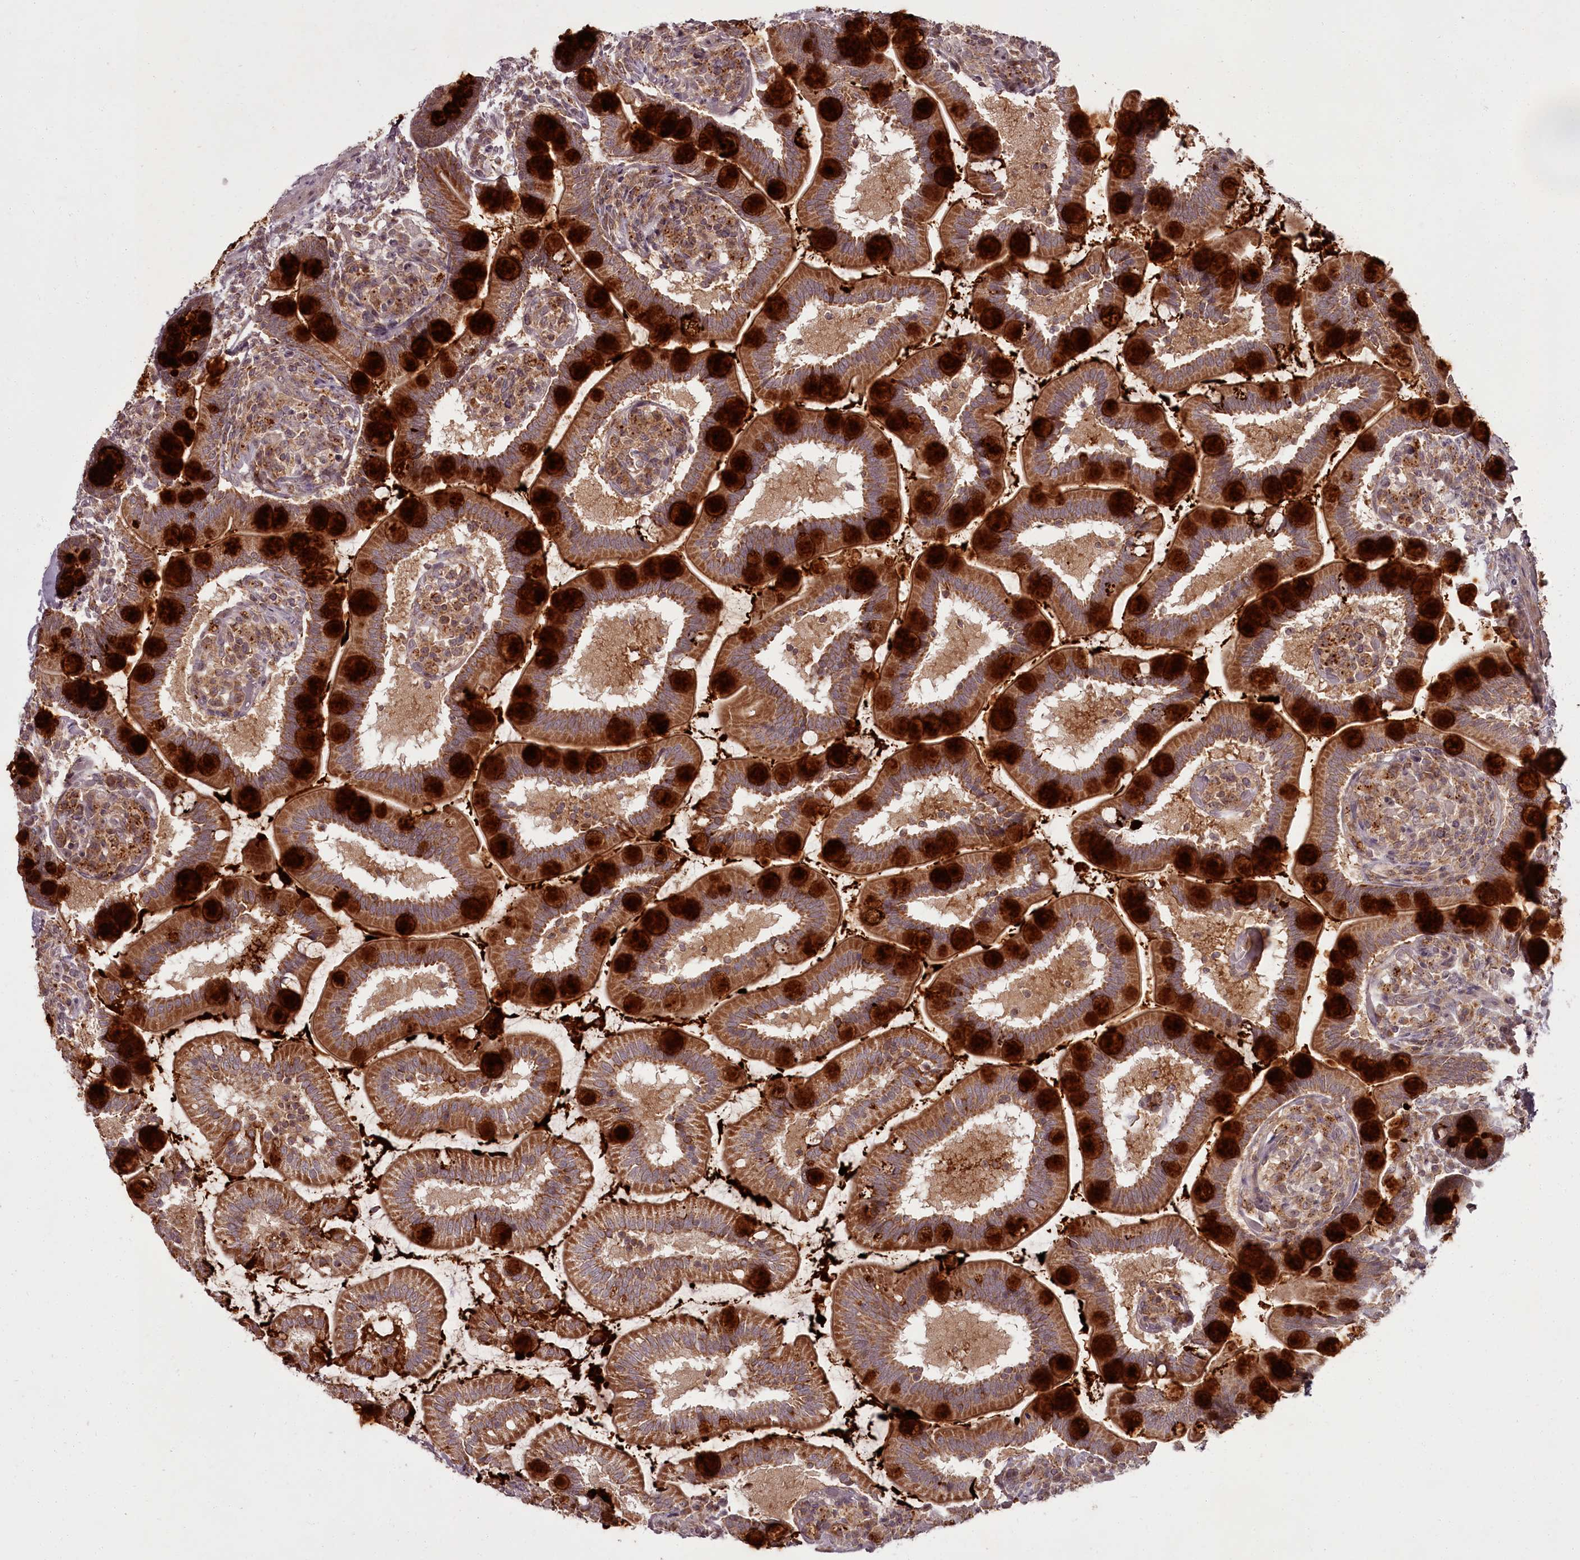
{"staining": {"intensity": "strong", "quantity": ">75%", "location": "cytoplasmic/membranous"}, "tissue": "small intestine", "cell_type": "Glandular cells", "image_type": "normal", "snomed": [{"axis": "morphology", "description": "Normal tissue, NOS"}, {"axis": "topography", "description": "Small intestine"}], "caption": "DAB (3,3'-diaminobenzidine) immunohistochemical staining of normal small intestine displays strong cytoplasmic/membranous protein positivity in about >75% of glandular cells.", "gene": "PCBP2", "patient": {"sex": "female", "age": 64}}